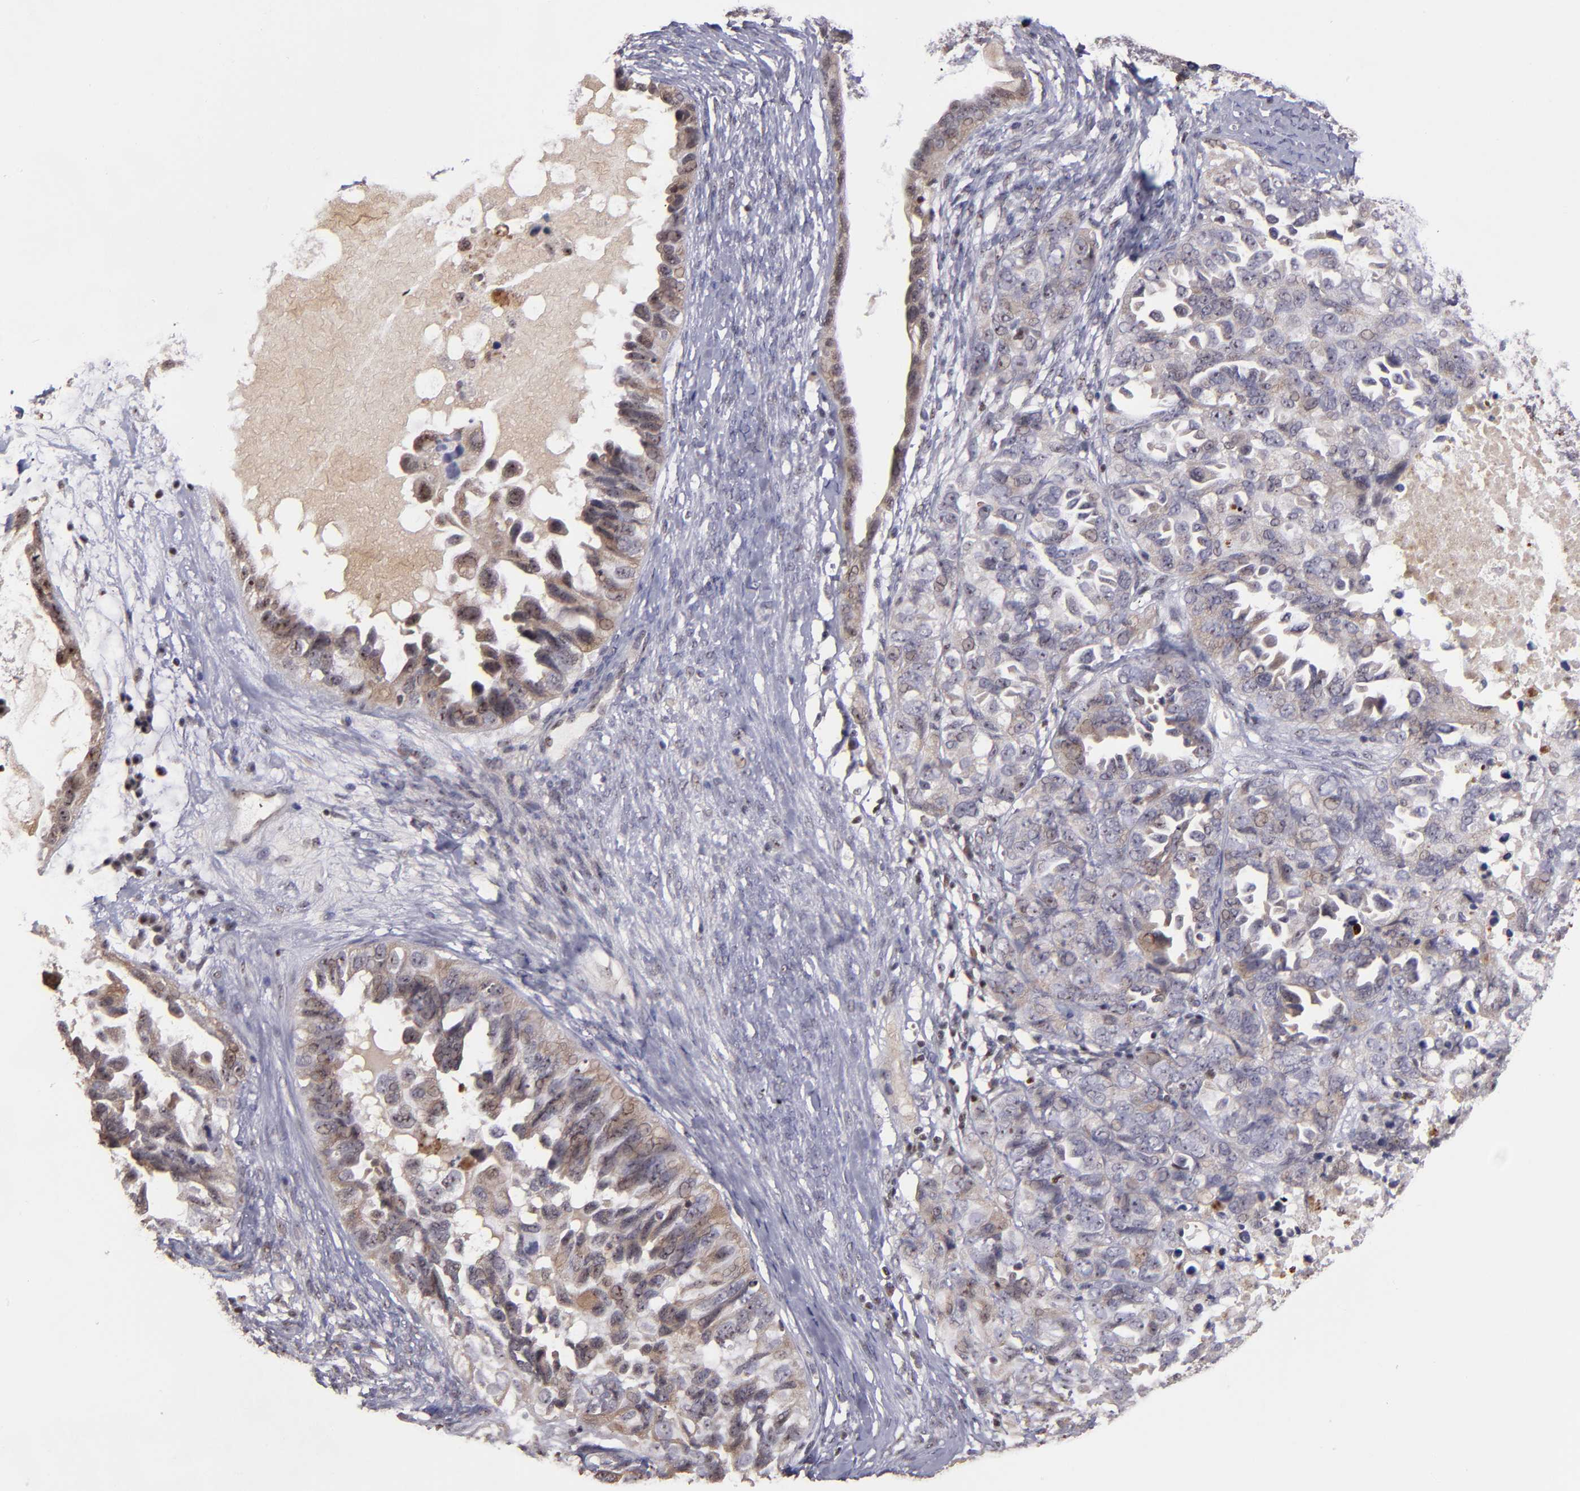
{"staining": {"intensity": "moderate", "quantity": "25%-75%", "location": "cytoplasmic/membranous,nuclear"}, "tissue": "ovarian cancer", "cell_type": "Tumor cells", "image_type": "cancer", "snomed": [{"axis": "morphology", "description": "Cystadenocarcinoma, serous, NOS"}, {"axis": "topography", "description": "Ovary"}], "caption": "Immunohistochemical staining of human serous cystadenocarcinoma (ovarian) shows medium levels of moderate cytoplasmic/membranous and nuclear protein expression in about 25%-75% of tumor cells.", "gene": "DDX24", "patient": {"sex": "female", "age": 82}}